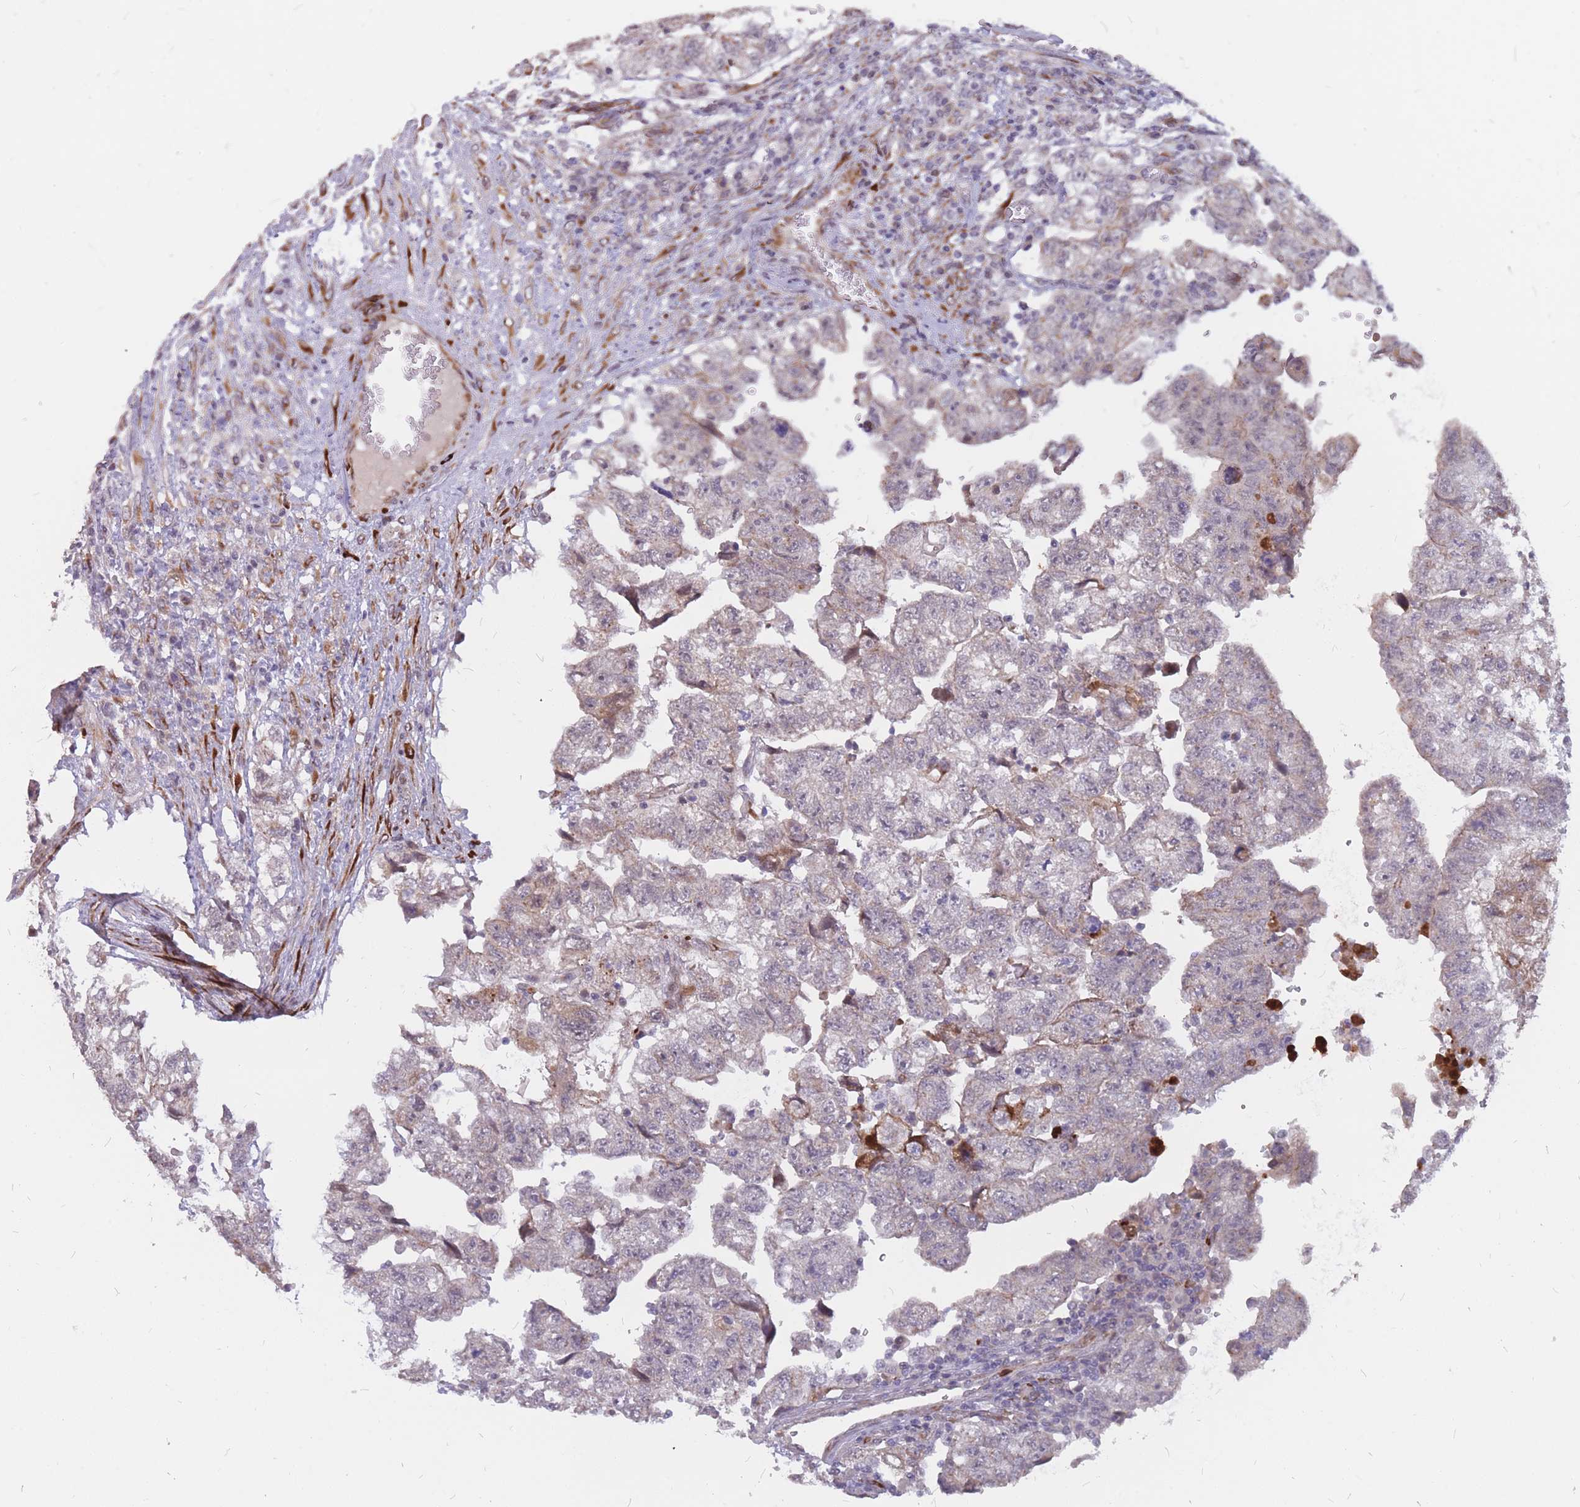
{"staining": {"intensity": "weak", "quantity": "<25%", "location": "cytoplasmic/membranous"}, "tissue": "testis cancer", "cell_type": "Tumor cells", "image_type": "cancer", "snomed": [{"axis": "morphology", "description": "Carcinoma, Embryonal, NOS"}, {"axis": "topography", "description": "Testis"}], "caption": "Immunohistochemistry (IHC) of human testis cancer demonstrates no expression in tumor cells. (Stains: DAB (3,3'-diaminobenzidine) immunohistochemistry with hematoxylin counter stain, Microscopy: brightfield microscopy at high magnification).", "gene": "ADD2", "patient": {"sex": "male", "age": 36}}